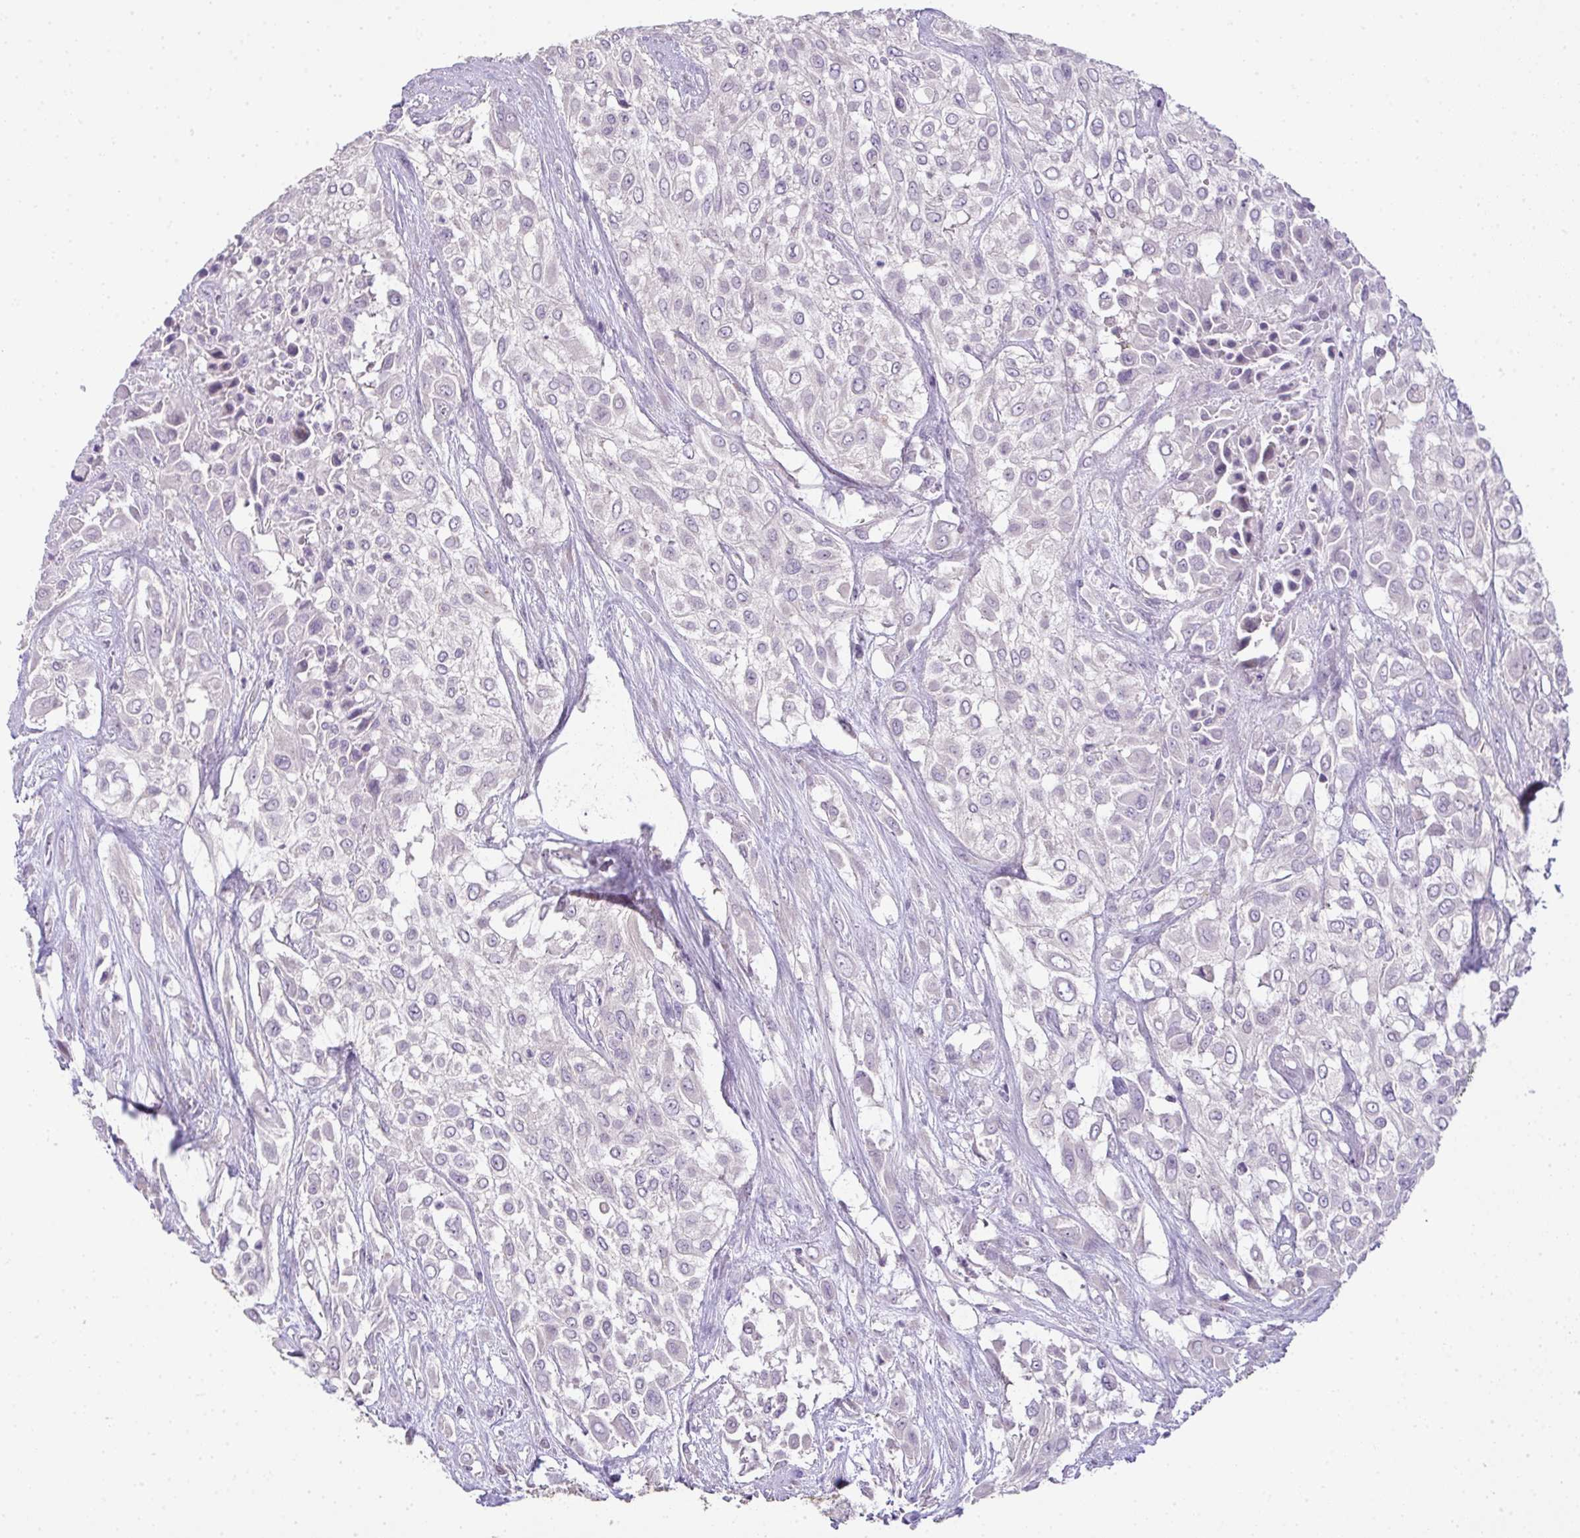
{"staining": {"intensity": "negative", "quantity": "none", "location": "none"}, "tissue": "urothelial cancer", "cell_type": "Tumor cells", "image_type": "cancer", "snomed": [{"axis": "morphology", "description": "Urothelial carcinoma, High grade"}, {"axis": "topography", "description": "Urinary bladder"}], "caption": "Immunohistochemical staining of human high-grade urothelial carcinoma displays no significant positivity in tumor cells. (Brightfield microscopy of DAB (3,3'-diaminobenzidine) IHC at high magnification).", "gene": "CMPK1", "patient": {"sex": "male", "age": 57}}